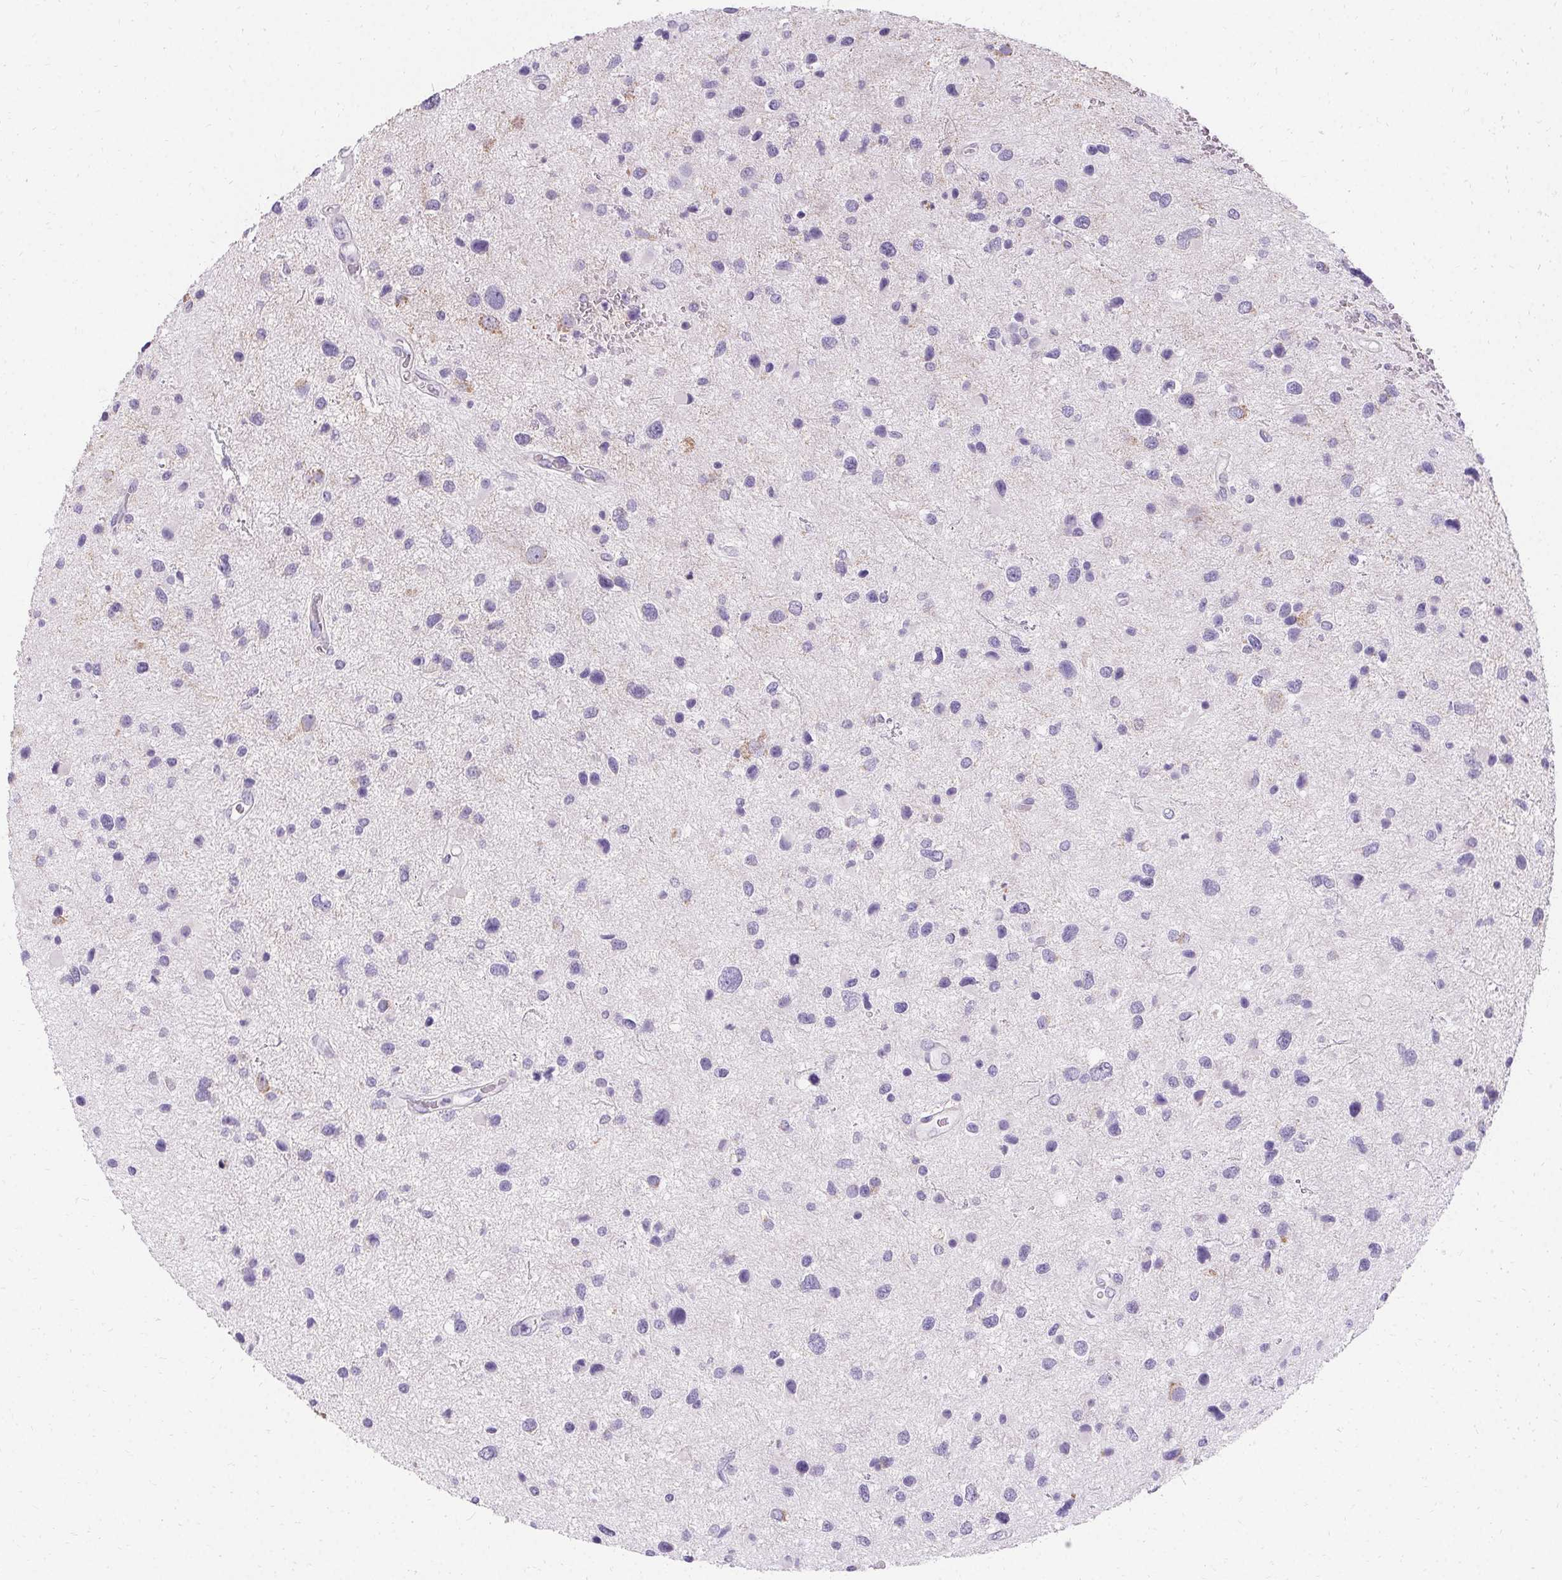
{"staining": {"intensity": "negative", "quantity": "none", "location": "none"}, "tissue": "glioma", "cell_type": "Tumor cells", "image_type": "cancer", "snomed": [{"axis": "morphology", "description": "Glioma, malignant, Low grade"}, {"axis": "topography", "description": "Brain"}], "caption": "Immunohistochemical staining of human malignant glioma (low-grade) demonstrates no significant positivity in tumor cells.", "gene": "ASGR2", "patient": {"sex": "female", "age": 32}}